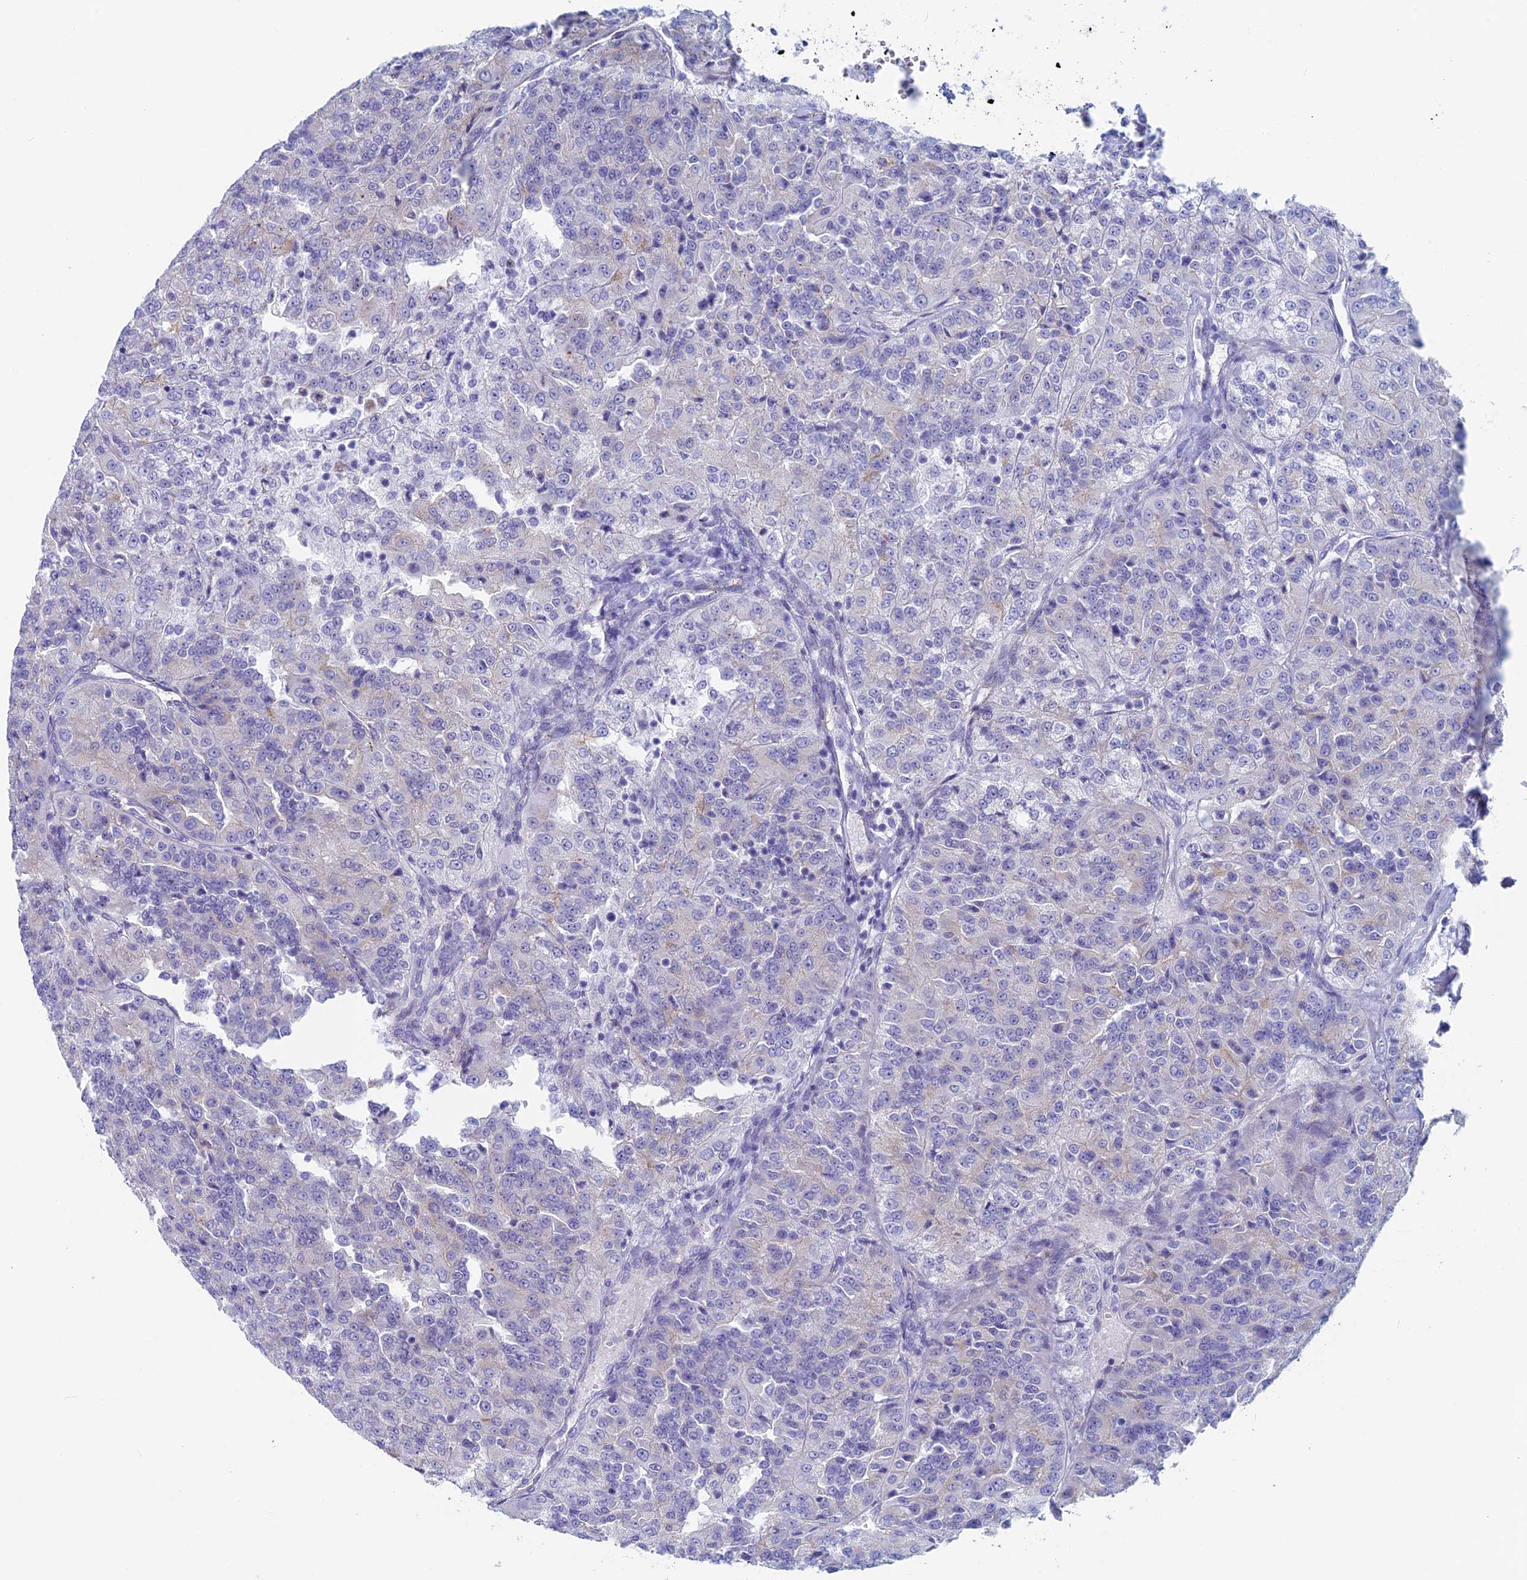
{"staining": {"intensity": "negative", "quantity": "none", "location": "none"}, "tissue": "renal cancer", "cell_type": "Tumor cells", "image_type": "cancer", "snomed": [{"axis": "morphology", "description": "Adenocarcinoma, NOS"}, {"axis": "topography", "description": "Kidney"}], "caption": "There is no significant positivity in tumor cells of renal cancer (adenocarcinoma). (Stains: DAB IHC with hematoxylin counter stain, Microscopy: brightfield microscopy at high magnification).", "gene": "MAGEB6", "patient": {"sex": "female", "age": 63}}